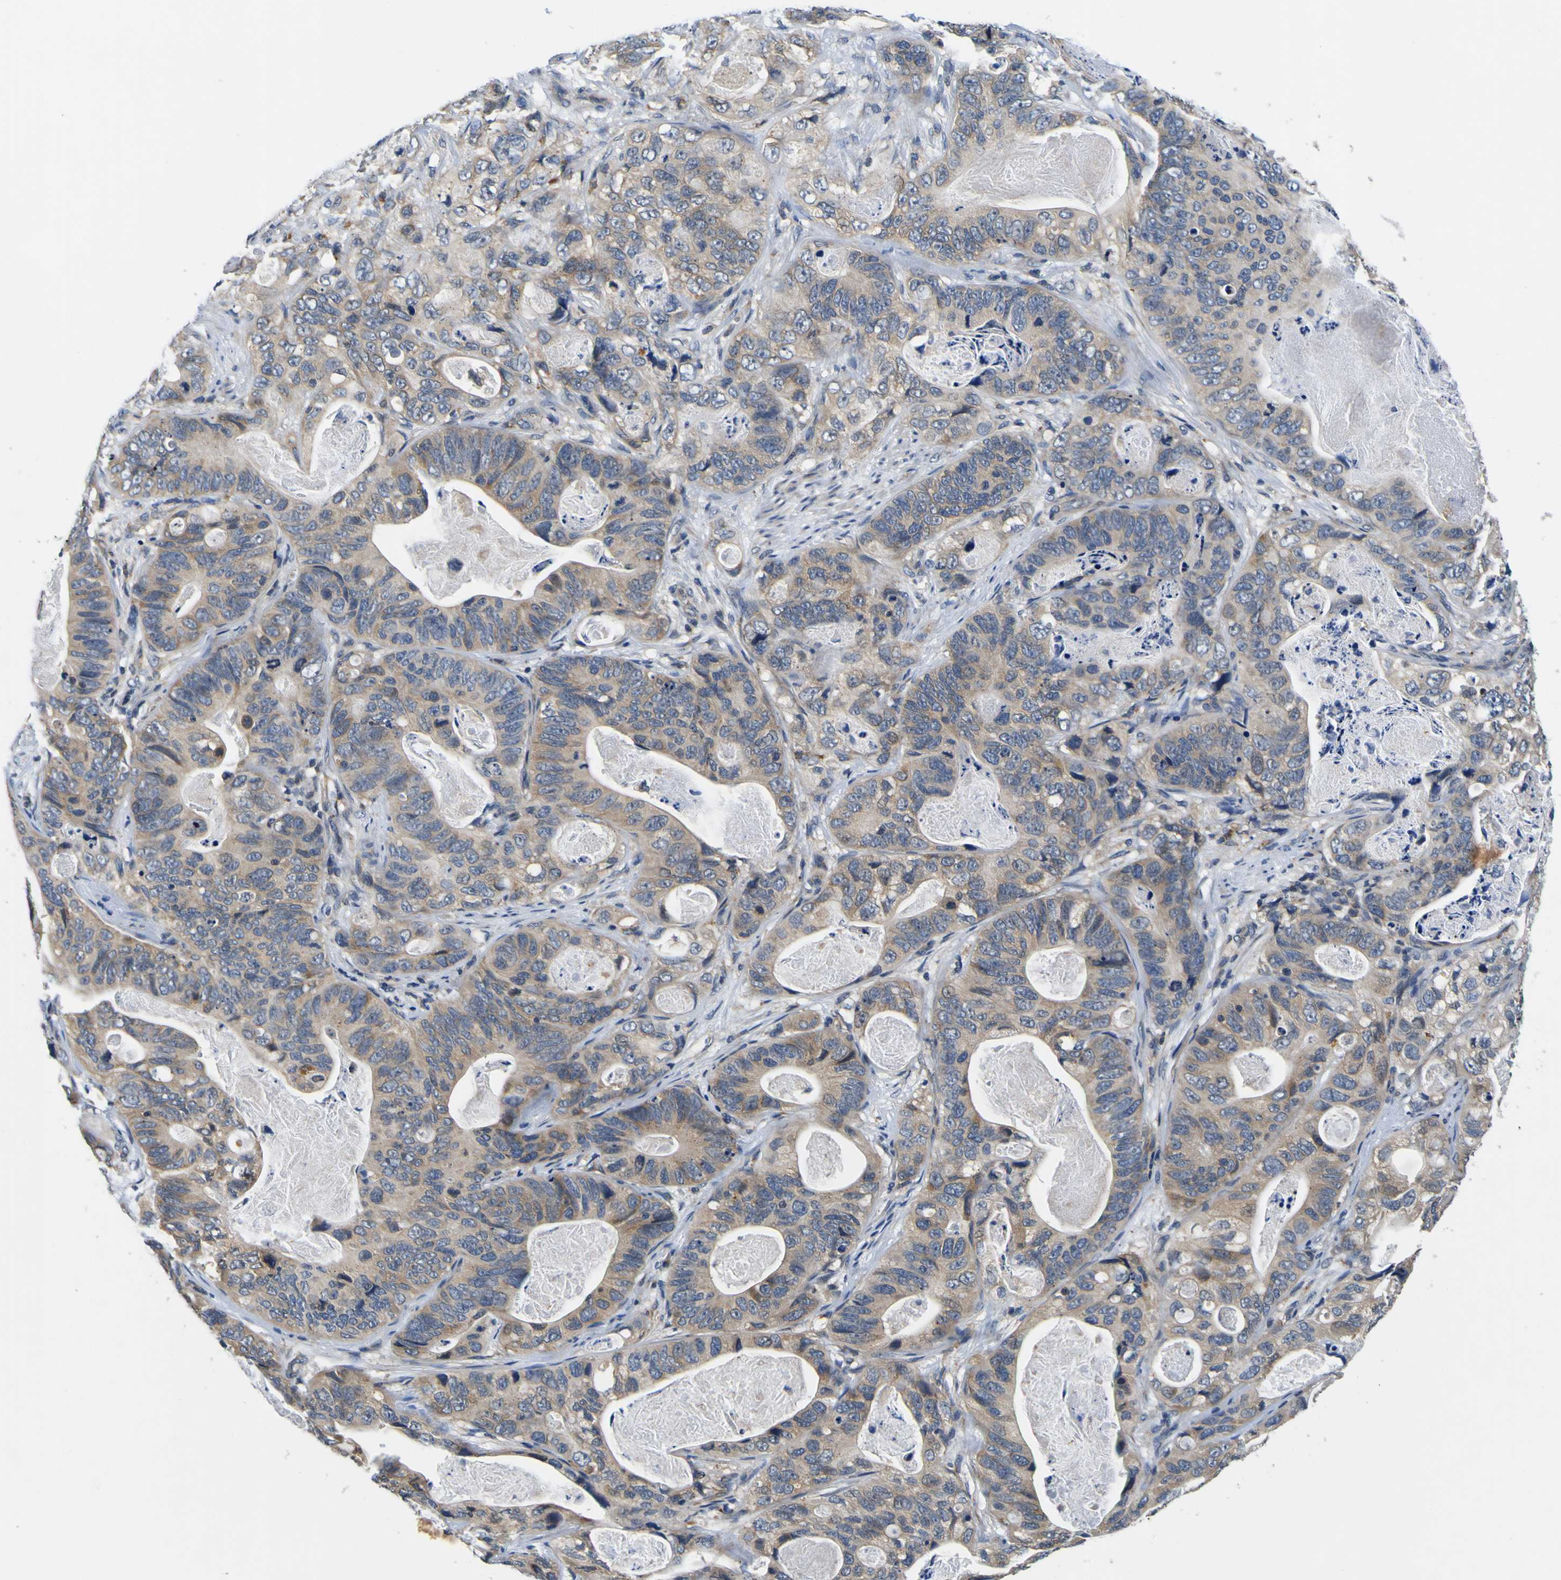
{"staining": {"intensity": "weak", "quantity": ">75%", "location": "cytoplasmic/membranous"}, "tissue": "stomach cancer", "cell_type": "Tumor cells", "image_type": "cancer", "snomed": [{"axis": "morphology", "description": "Adenocarcinoma, NOS"}, {"axis": "topography", "description": "Stomach"}], "caption": "Human stomach cancer (adenocarcinoma) stained with a protein marker displays weak staining in tumor cells.", "gene": "TNIK", "patient": {"sex": "female", "age": 89}}